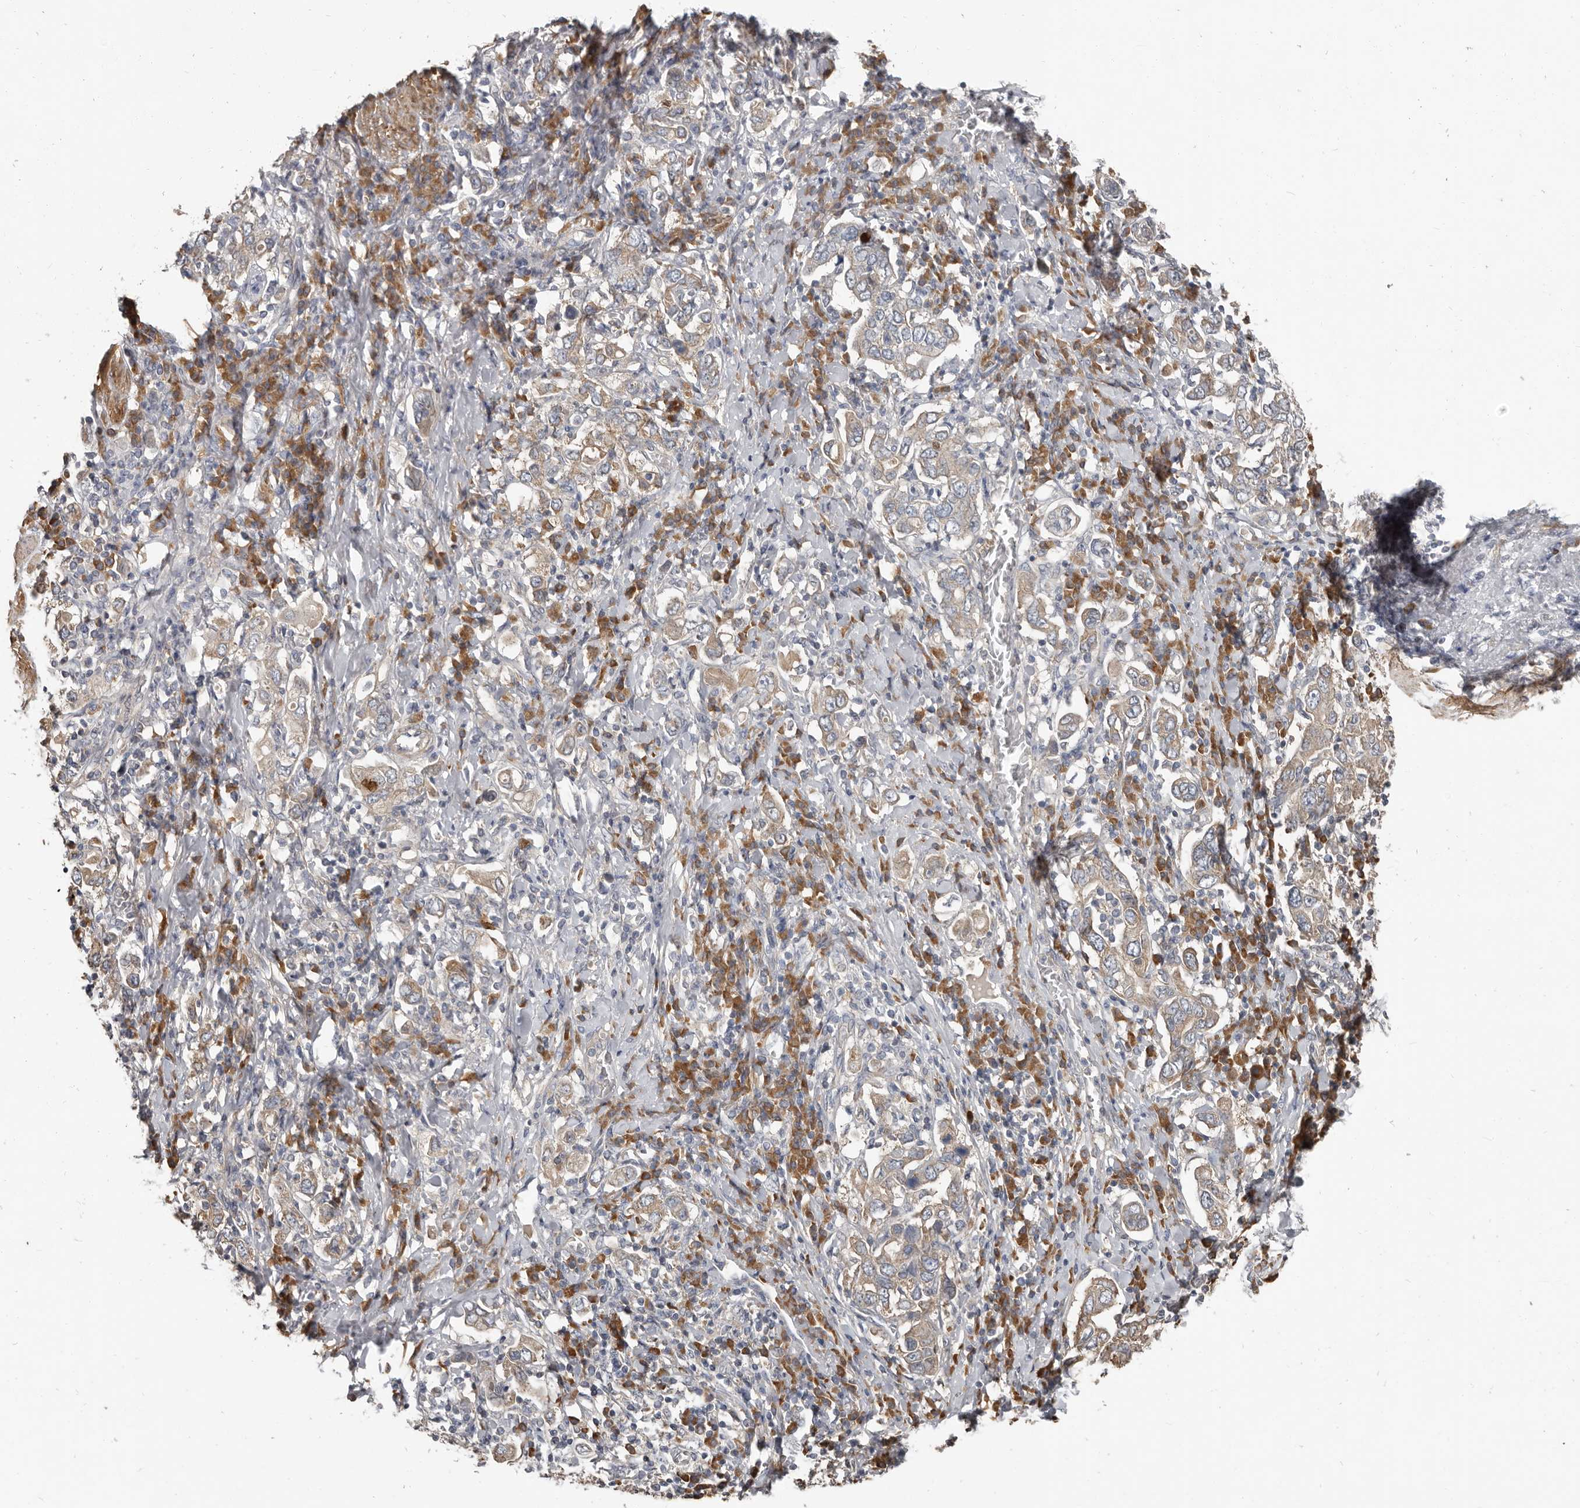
{"staining": {"intensity": "weak", "quantity": "25%-75%", "location": "cytoplasmic/membranous"}, "tissue": "stomach cancer", "cell_type": "Tumor cells", "image_type": "cancer", "snomed": [{"axis": "morphology", "description": "Adenocarcinoma, NOS"}, {"axis": "topography", "description": "Stomach, upper"}], "caption": "This is an image of immunohistochemistry (IHC) staining of stomach cancer, which shows weak expression in the cytoplasmic/membranous of tumor cells.", "gene": "AKNAD1", "patient": {"sex": "male", "age": 62}}